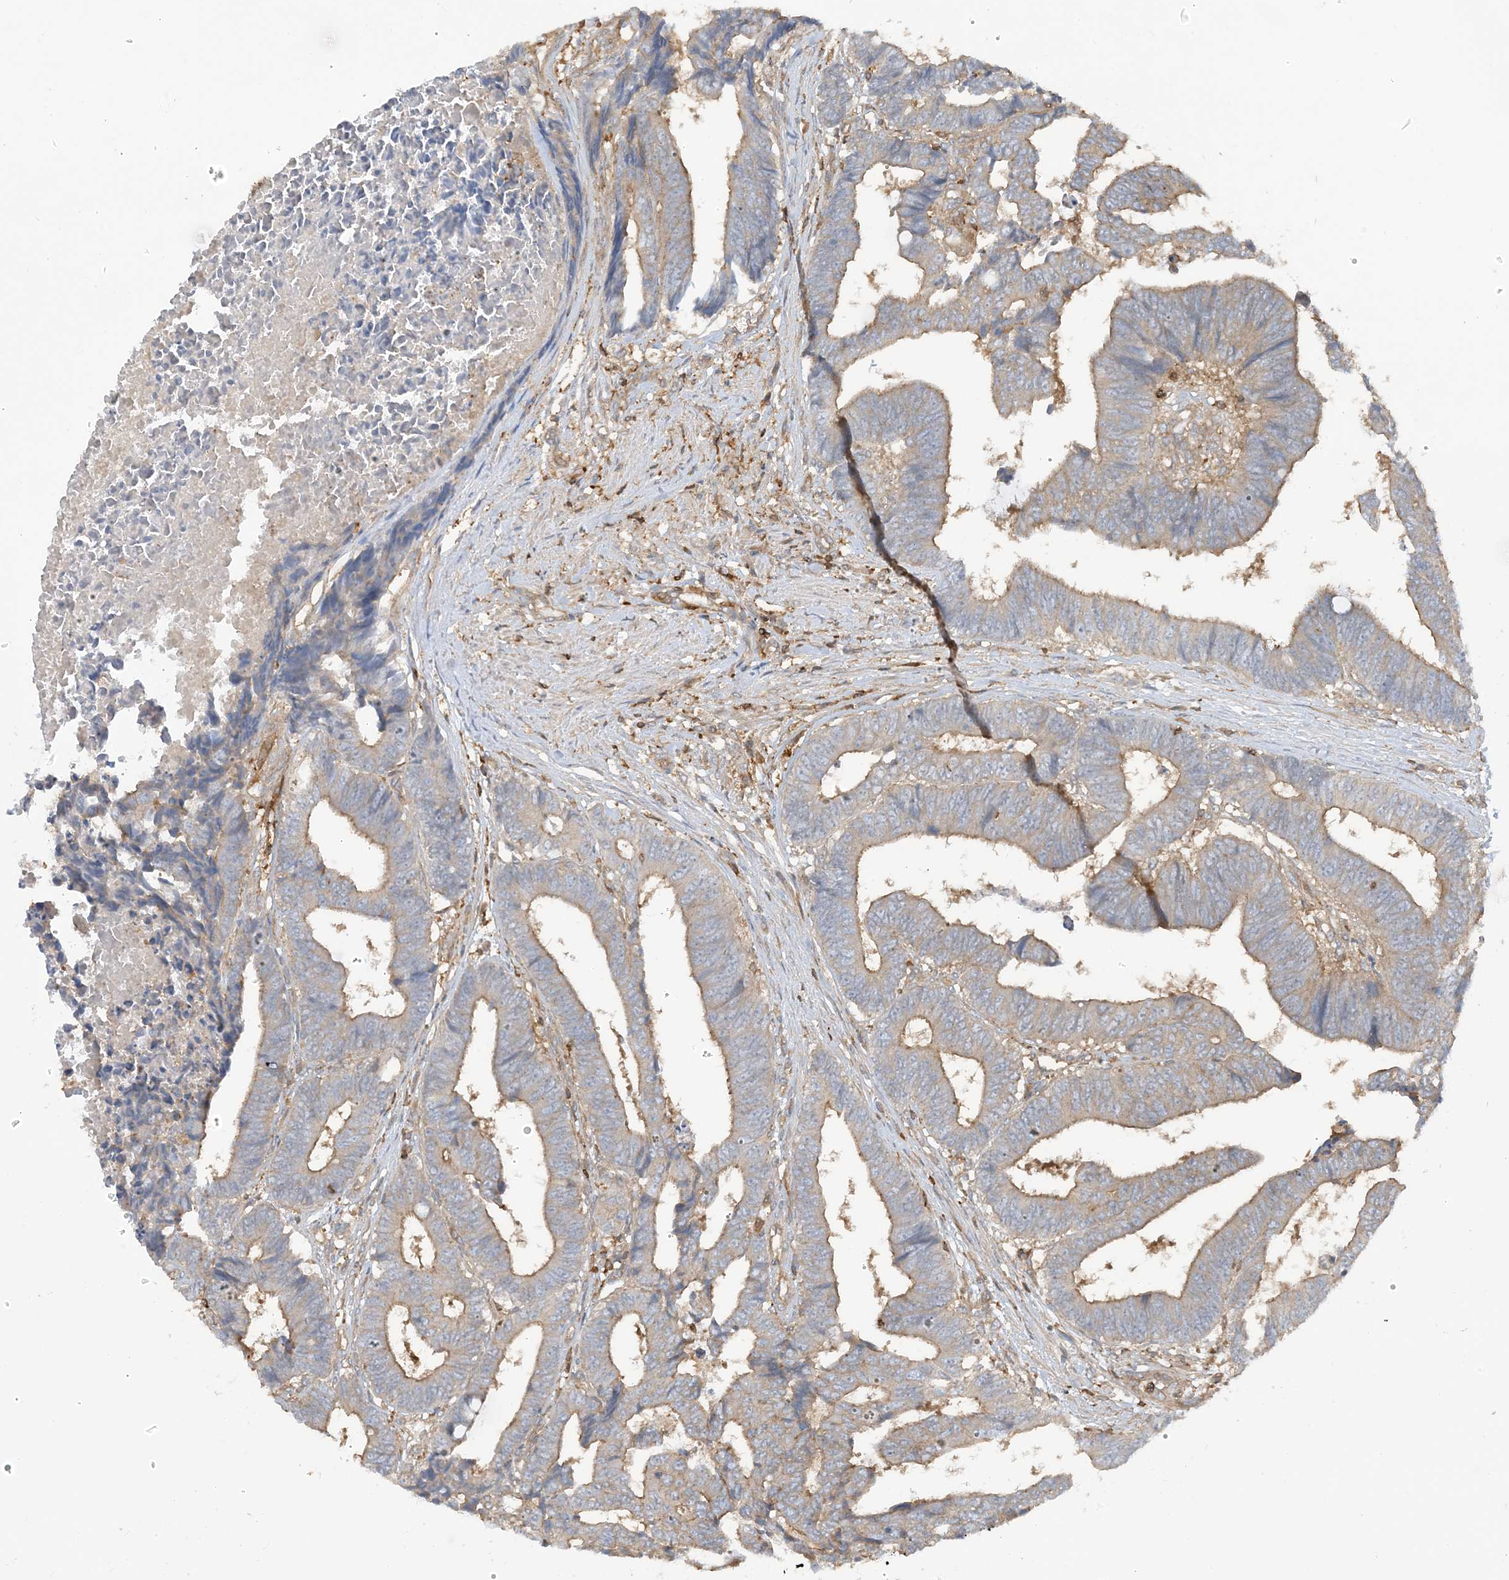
{"staining": {"intensity": "moderate", "quantity": "<25%", "location": "cytoplasmic/membranous"}, "tissue": "colorectal cancer", "cell_type": "Tumor cells", "image_type": "cancer", "snomed": [{"axis": "morphology", "description": "Adenocarcinoma, NOS"}, {"axis": "topography", "description": "Rectum"}], "caption": "Tumor cells display moderate cytoplasmic/membranous positivity in about <25% of cells in adenocarcinoma (colorectal).", "gene": "CAPZB", "patient": {"sex": "male", "age": 84}}